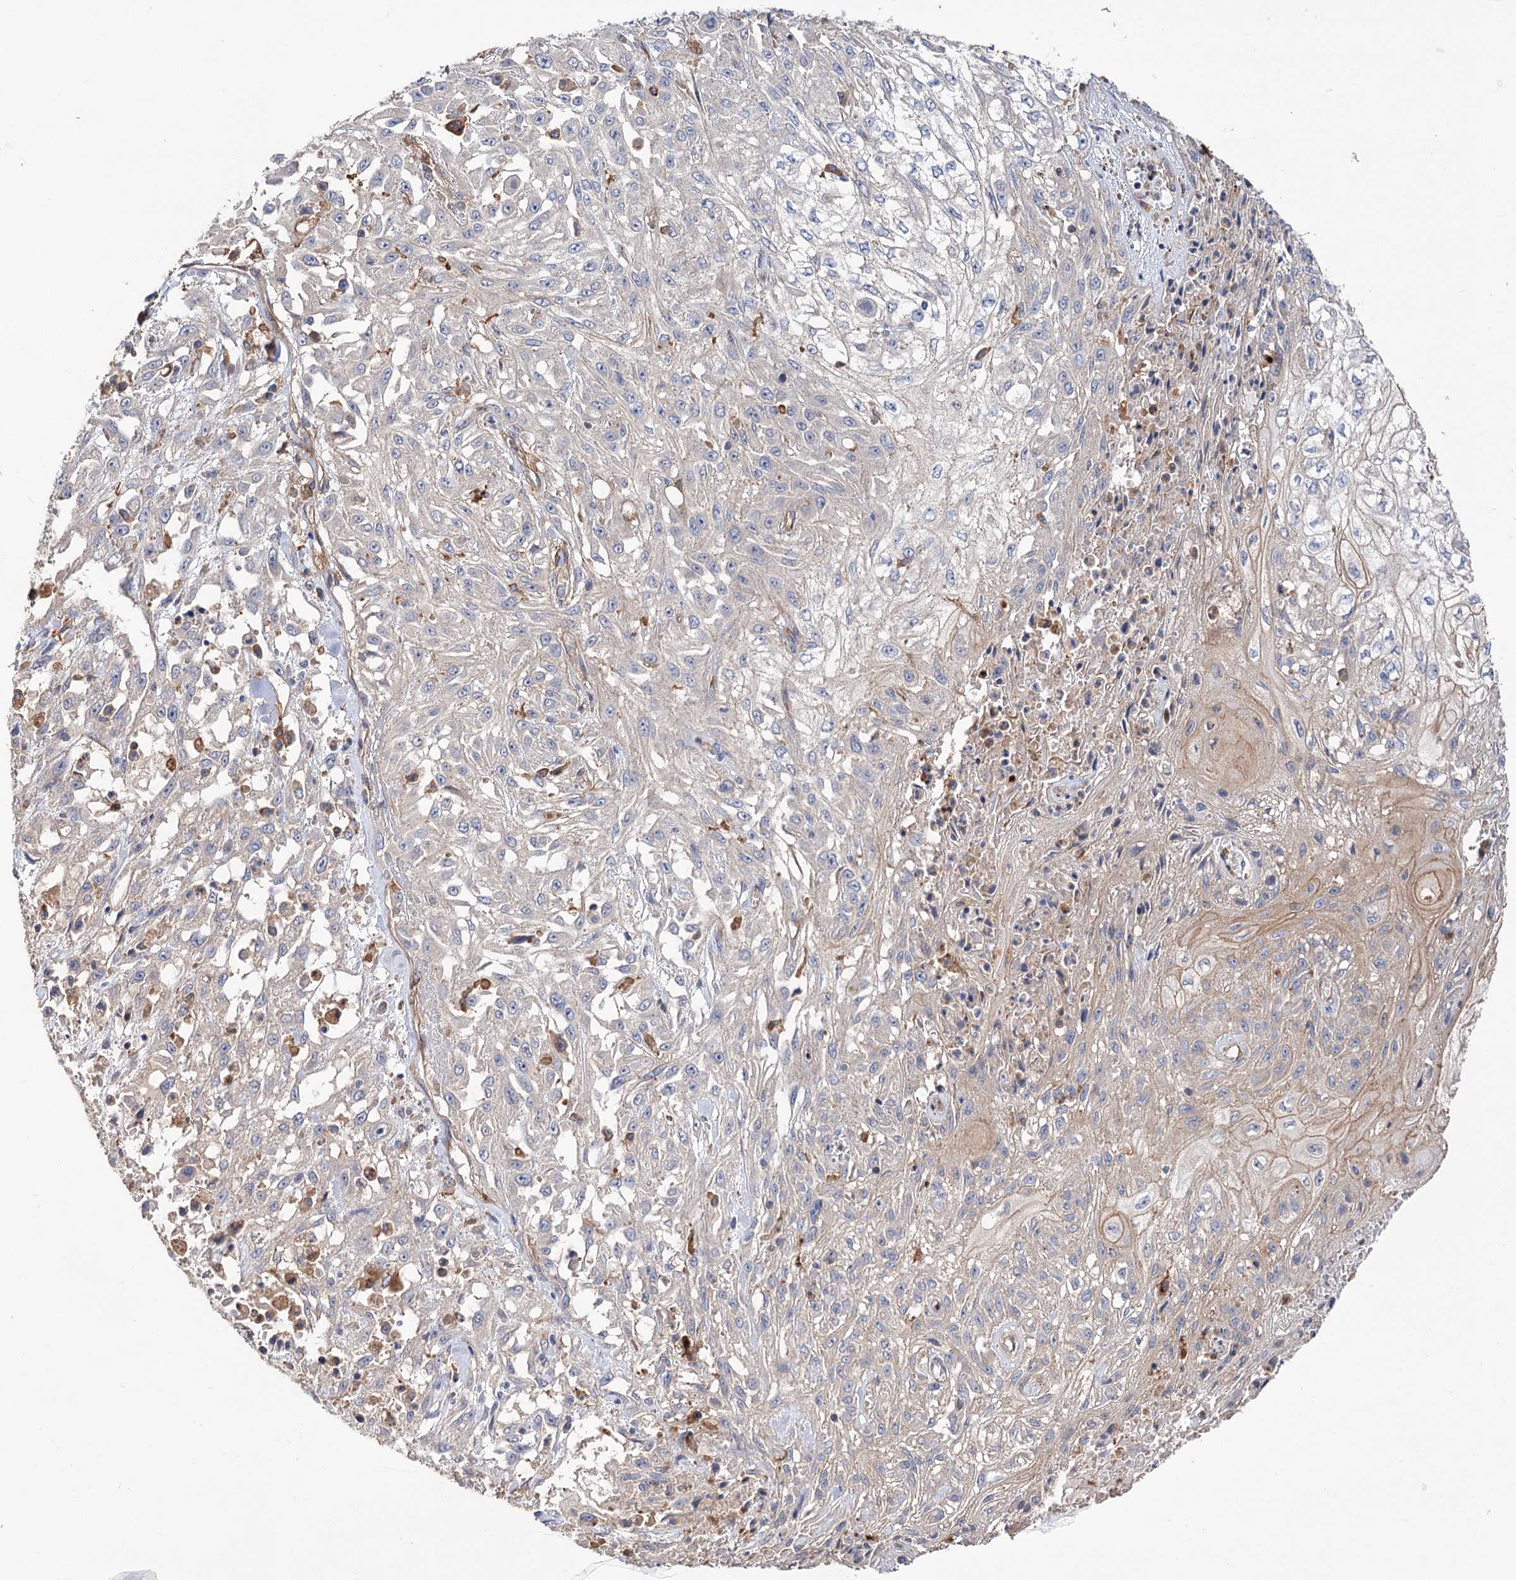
{"staining": {"intensity": "weak", "quantity": "<25%", "location": "cytoplasmic/membranous"}, "tissue": "skin cancer", "cell_type": "Tumor cells", "image_type": "cancer", "snomed": [{"axis": "morphology", "description": "Squamous cell carcinoma, NOS"}, {"axis": "morphology", "description": "Squamous cell carcinoma, metastatic, NOS"}, {"axis": "topography", "description": "Skin"}, {"axis": "topography", "description": "Lymph node"}], "caption": "The histopathology image shows no staining of tumor cells in skin metastatic squamous cell carcinoma.", "gene": "CSAD", "patient": {"sex": "male", "age": 75}}